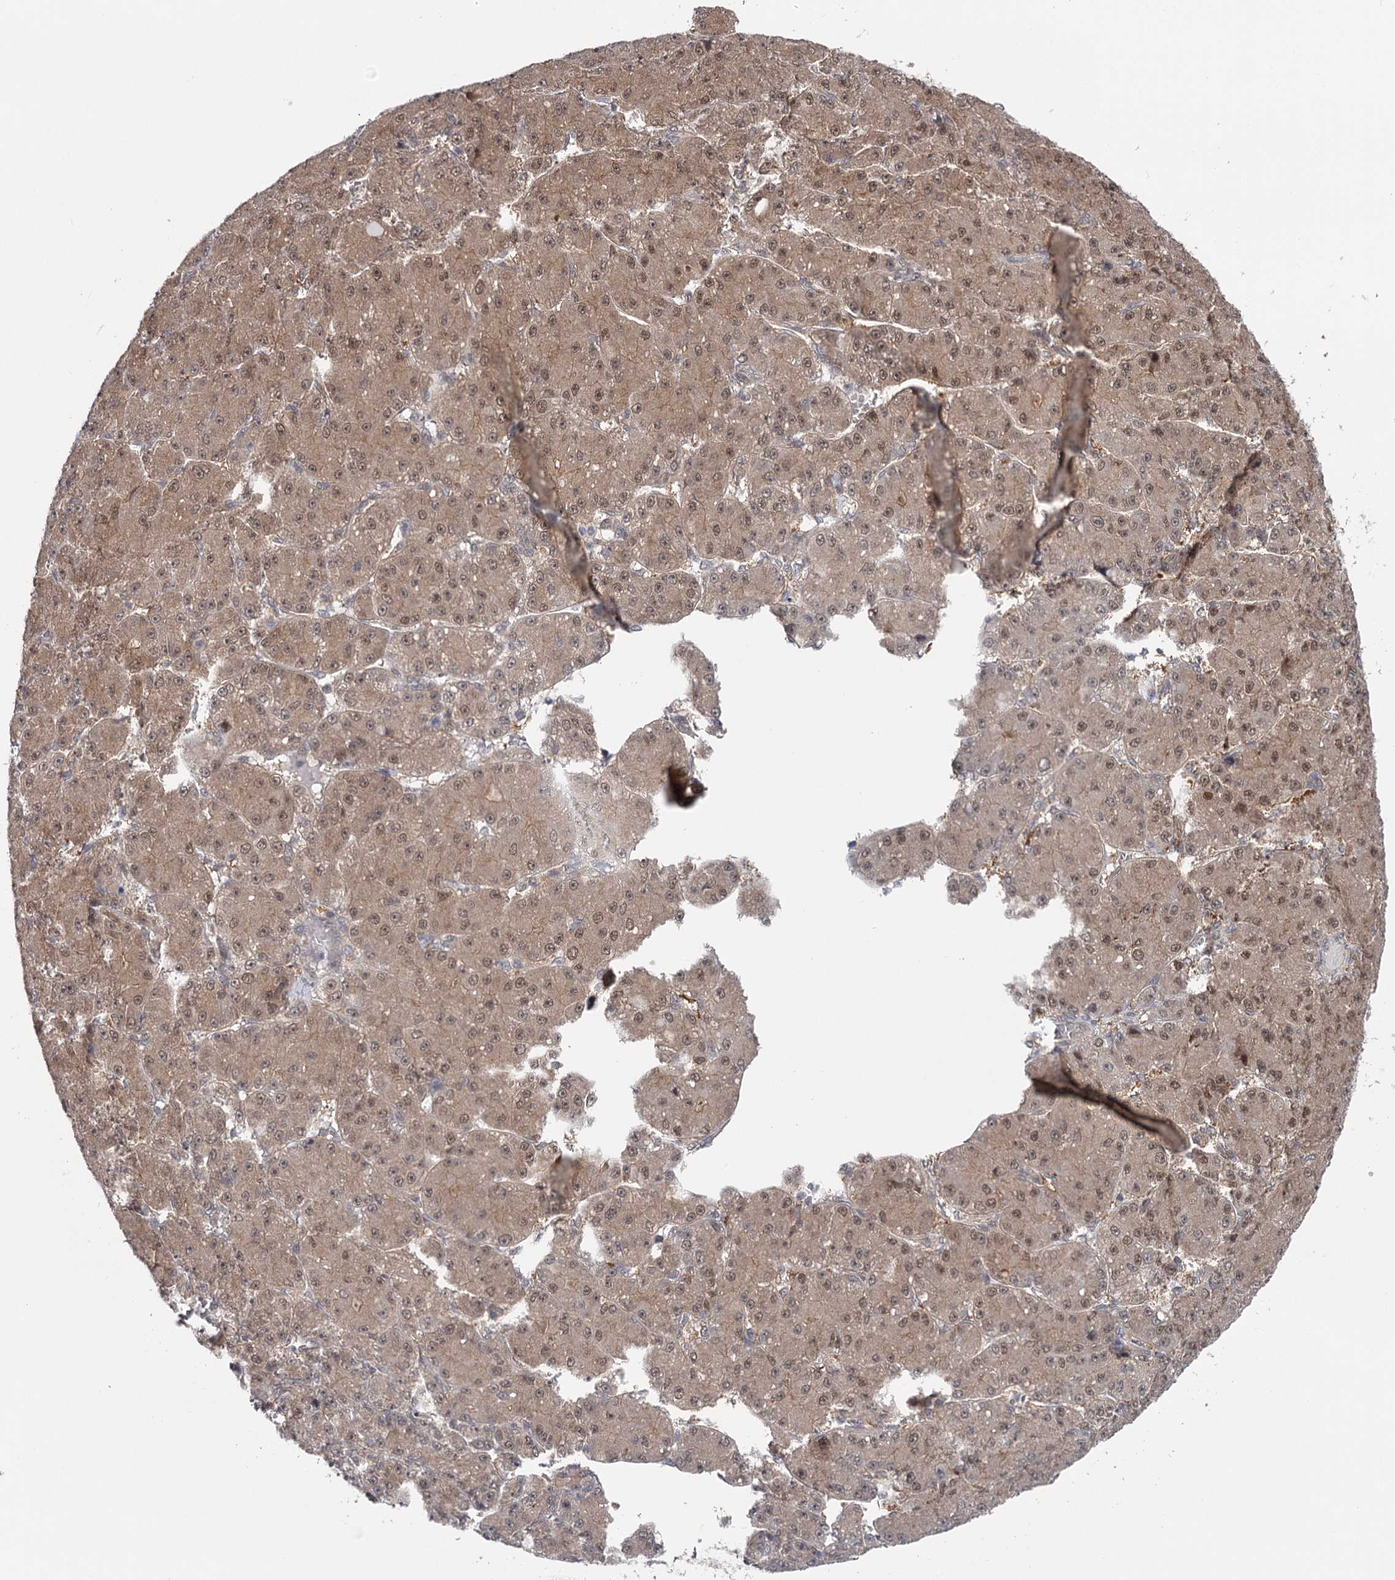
{"staining": {"intensity": "weak", "quantity": ">75%", "location": "cytoplasmic/membranous,nuclear"}, "tissue": "liver cancer", "cell_type": "Tumor cells", "image_type": "cancer", "snomed": [{"axis": "morphology", "description": "Carcinoma, Hepatocellular, NOS"}, {"axis": "topography", "description": "Liver"}], "caption": "Weak cytoplasmic/membranous and nuclear staining is appreciated in about >75% of tumor cells in liver cancer.", "gene": "GTSF1", "patient": {"sex": "male", "age": 67}}